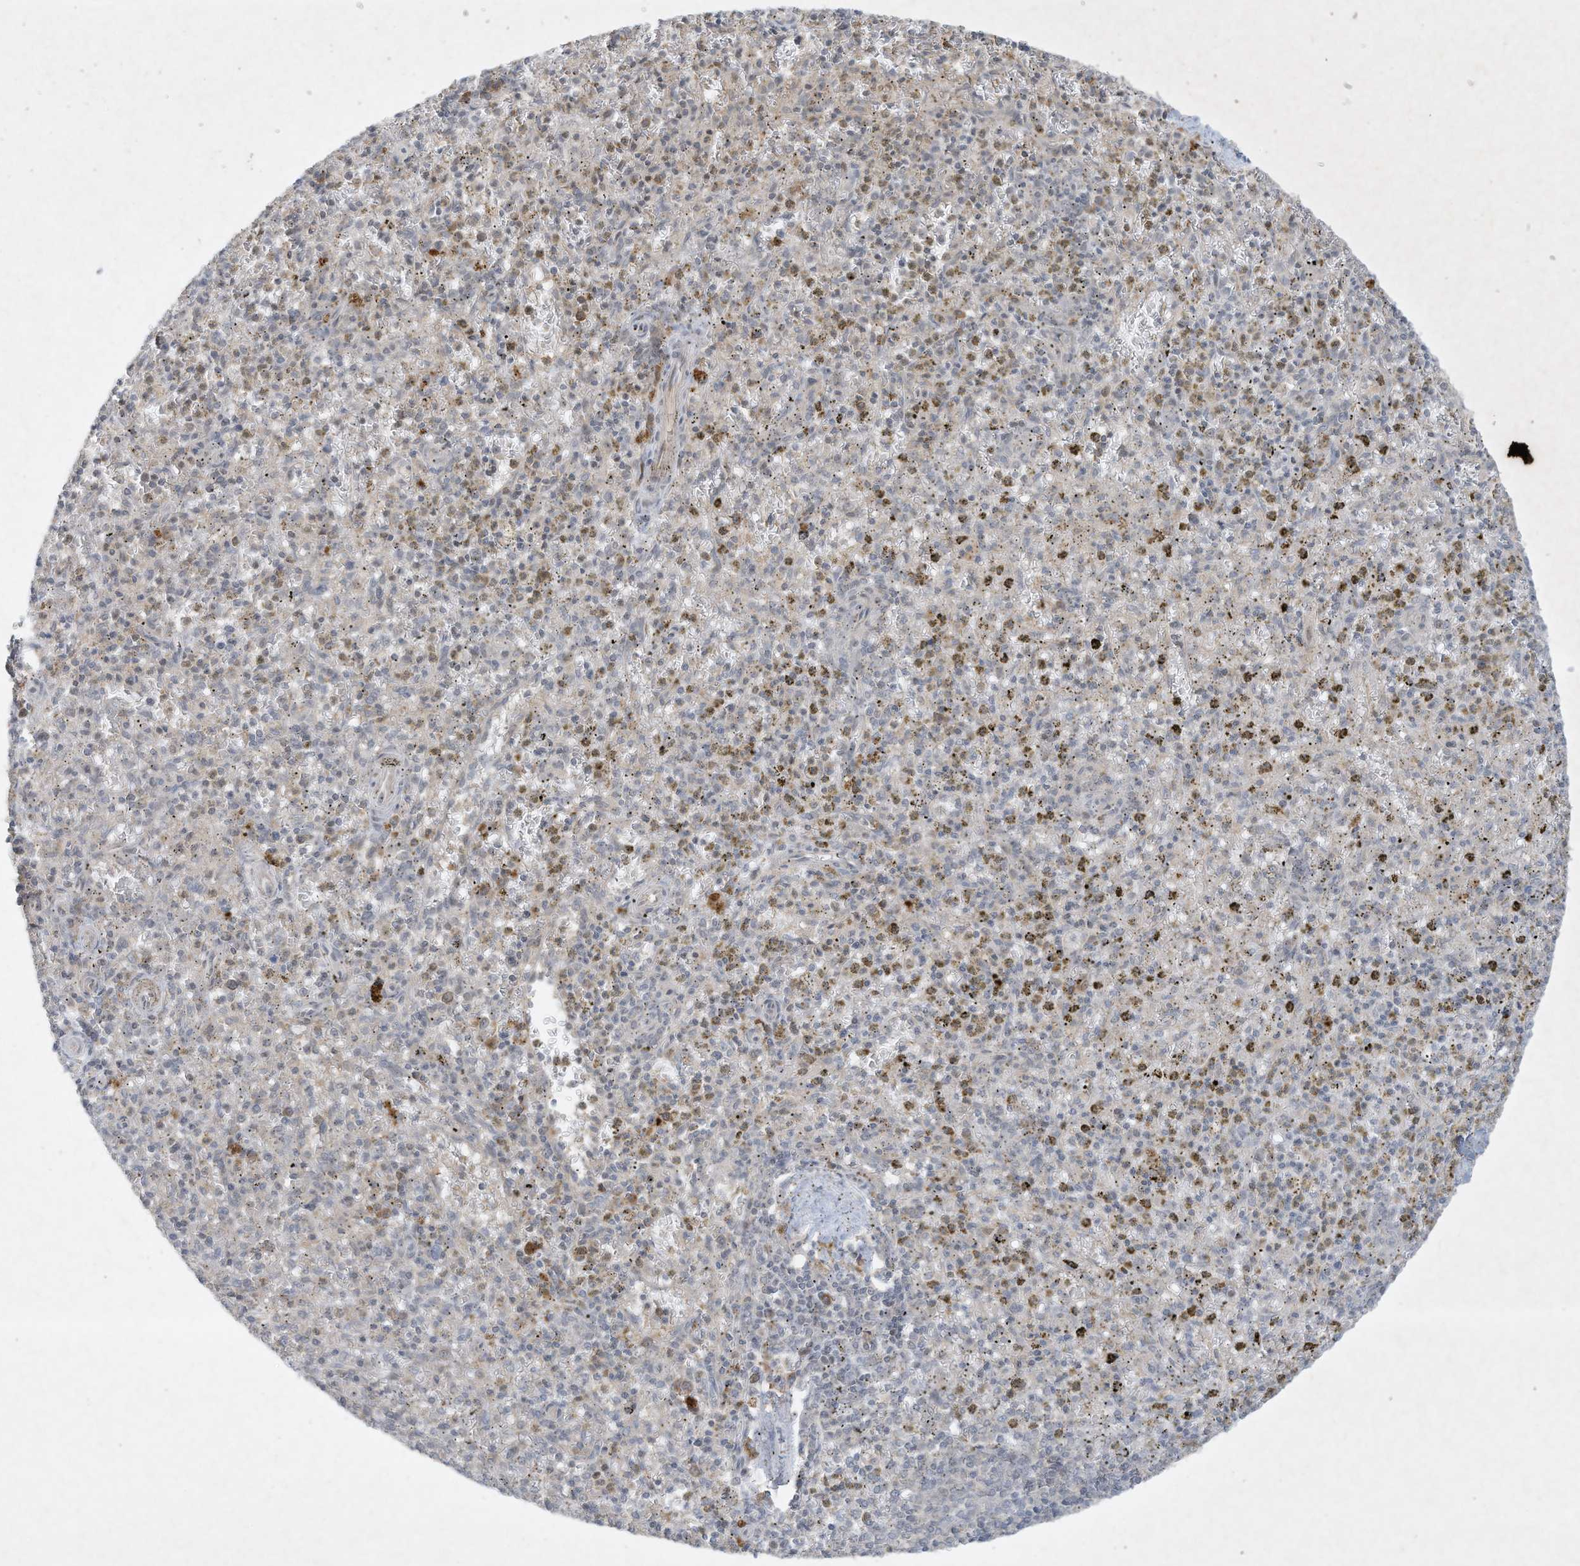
{"staining": {"intensity": "moderate", "quantity": "<25%", "location": "cytoplasmic/membranous"}, "tissue": "spleen", "cell_type": "Cells in red pulp", "image_type": "normal", "snomed": [{"axis": "morphology", "description": "Normal tissue, NOS"}, {"axis": "topography", "description": "Spleen"}], "caption": "High-power microscopy captured an immunohistochemistry micrograph of benign spleen, revealing moderate cytoplasmic/membranous positivity in approximately <25% of cells in red pulp. The protein of interest is stained brown, and the nuclei are stained in blue (DAB IHC with brightfield microscopy, high magnification).", "gene": "FETUB", "patient": {"sex": "male", "age": 72}}